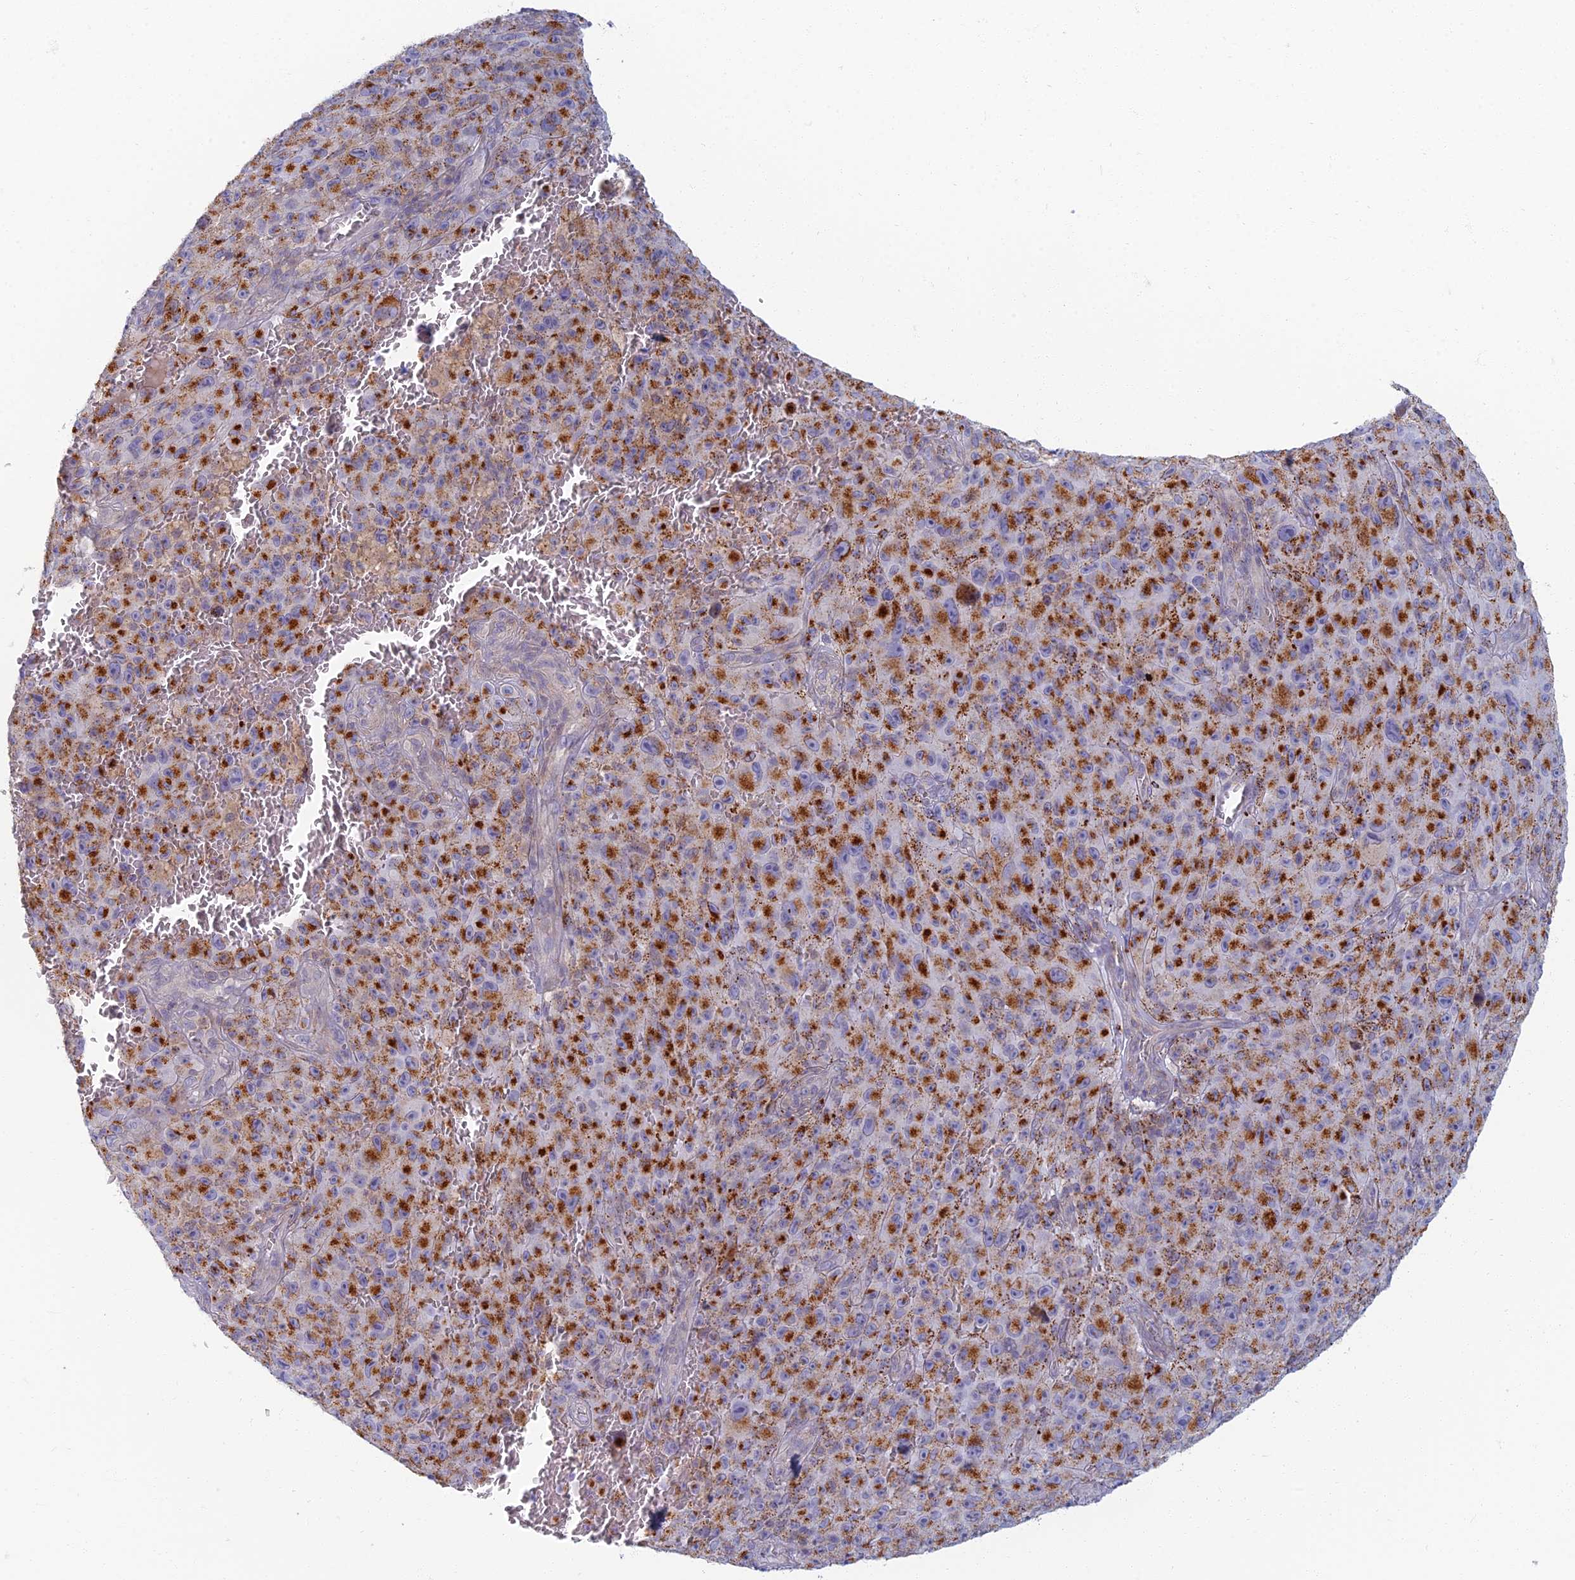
{"staining": {"intensity": "strong", "quantity": "25%-75%", "location": "cytoplasmic/membranous"}, "tissue": "melanoma", "cell_type": "Tumor cells", "image_type": "cancer", "snomed": [{"axis": "morphology", "description": "Malignant melanoma, NOS"}, {"axis": "topography", "description": "Skin"}], "caption": "About 25%-75% of tumor cells in human malignant melanoma show strong cytoplasmic/membranous protein expression as visualized by brown immunohistochemical staining.", "gene": "CHMP4B", "patient": {"sex": "female", "age": 82}}